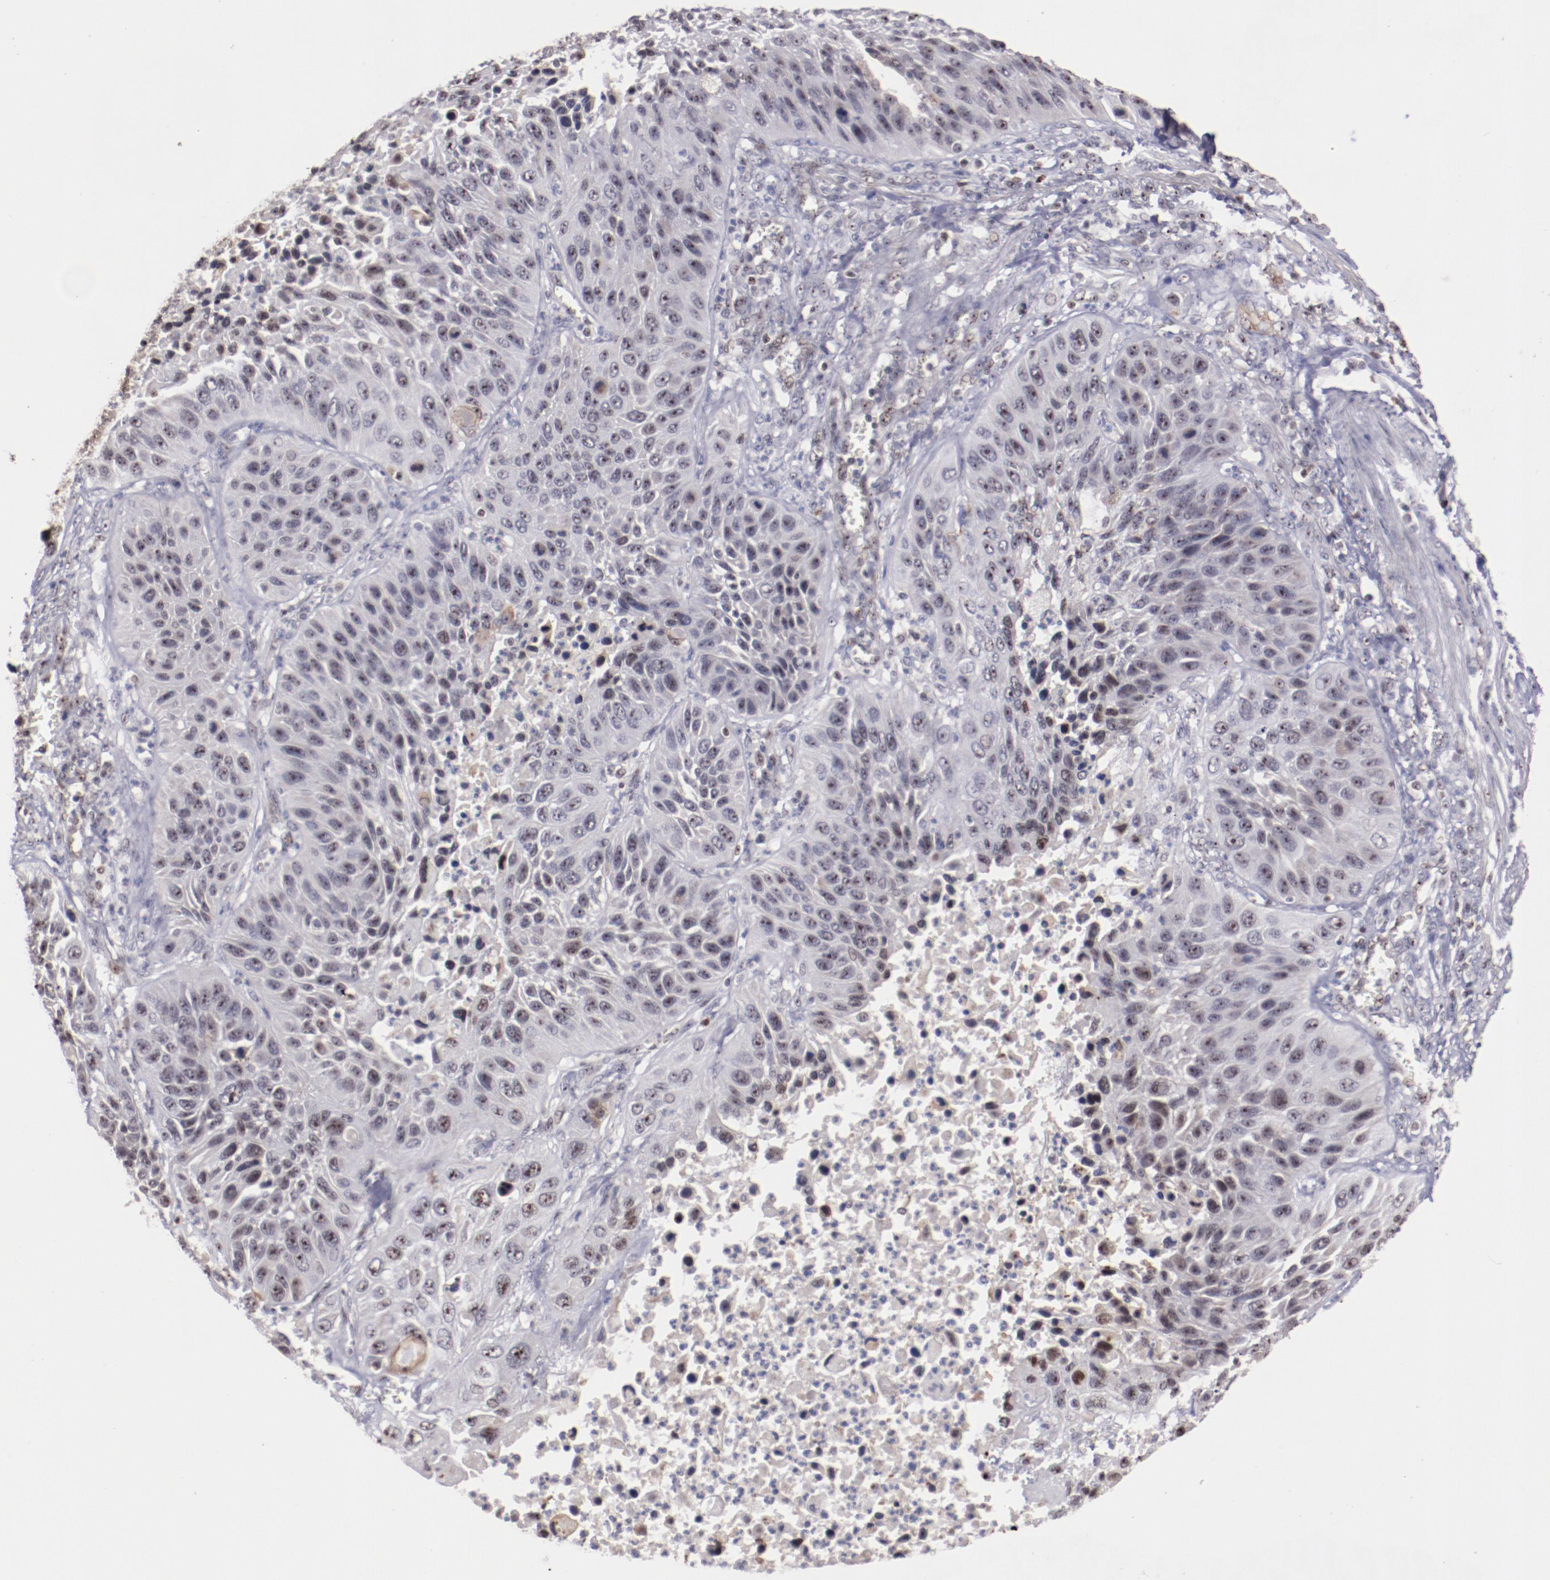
{"staining": {"intensity": "weak", "quantity": "<25%", "location": "cytoplasmic/membranous,nuclear"}, "tissue": "lung cancer", "cell_type": "Tumor cells", "image_type": "cancer", "snomed": [{"axis": "morphology", "description": "Squamous cell carcinoma, NOS"}, {"axis": "topography", "description": "Lung"}], "caption": "This is a image of IHC staining of lung cancer (squamous cell carcinoma), which shows no expression in tumor cells.", "gene": "DDX24", "patient": {"sex": "female", "age": 76}}